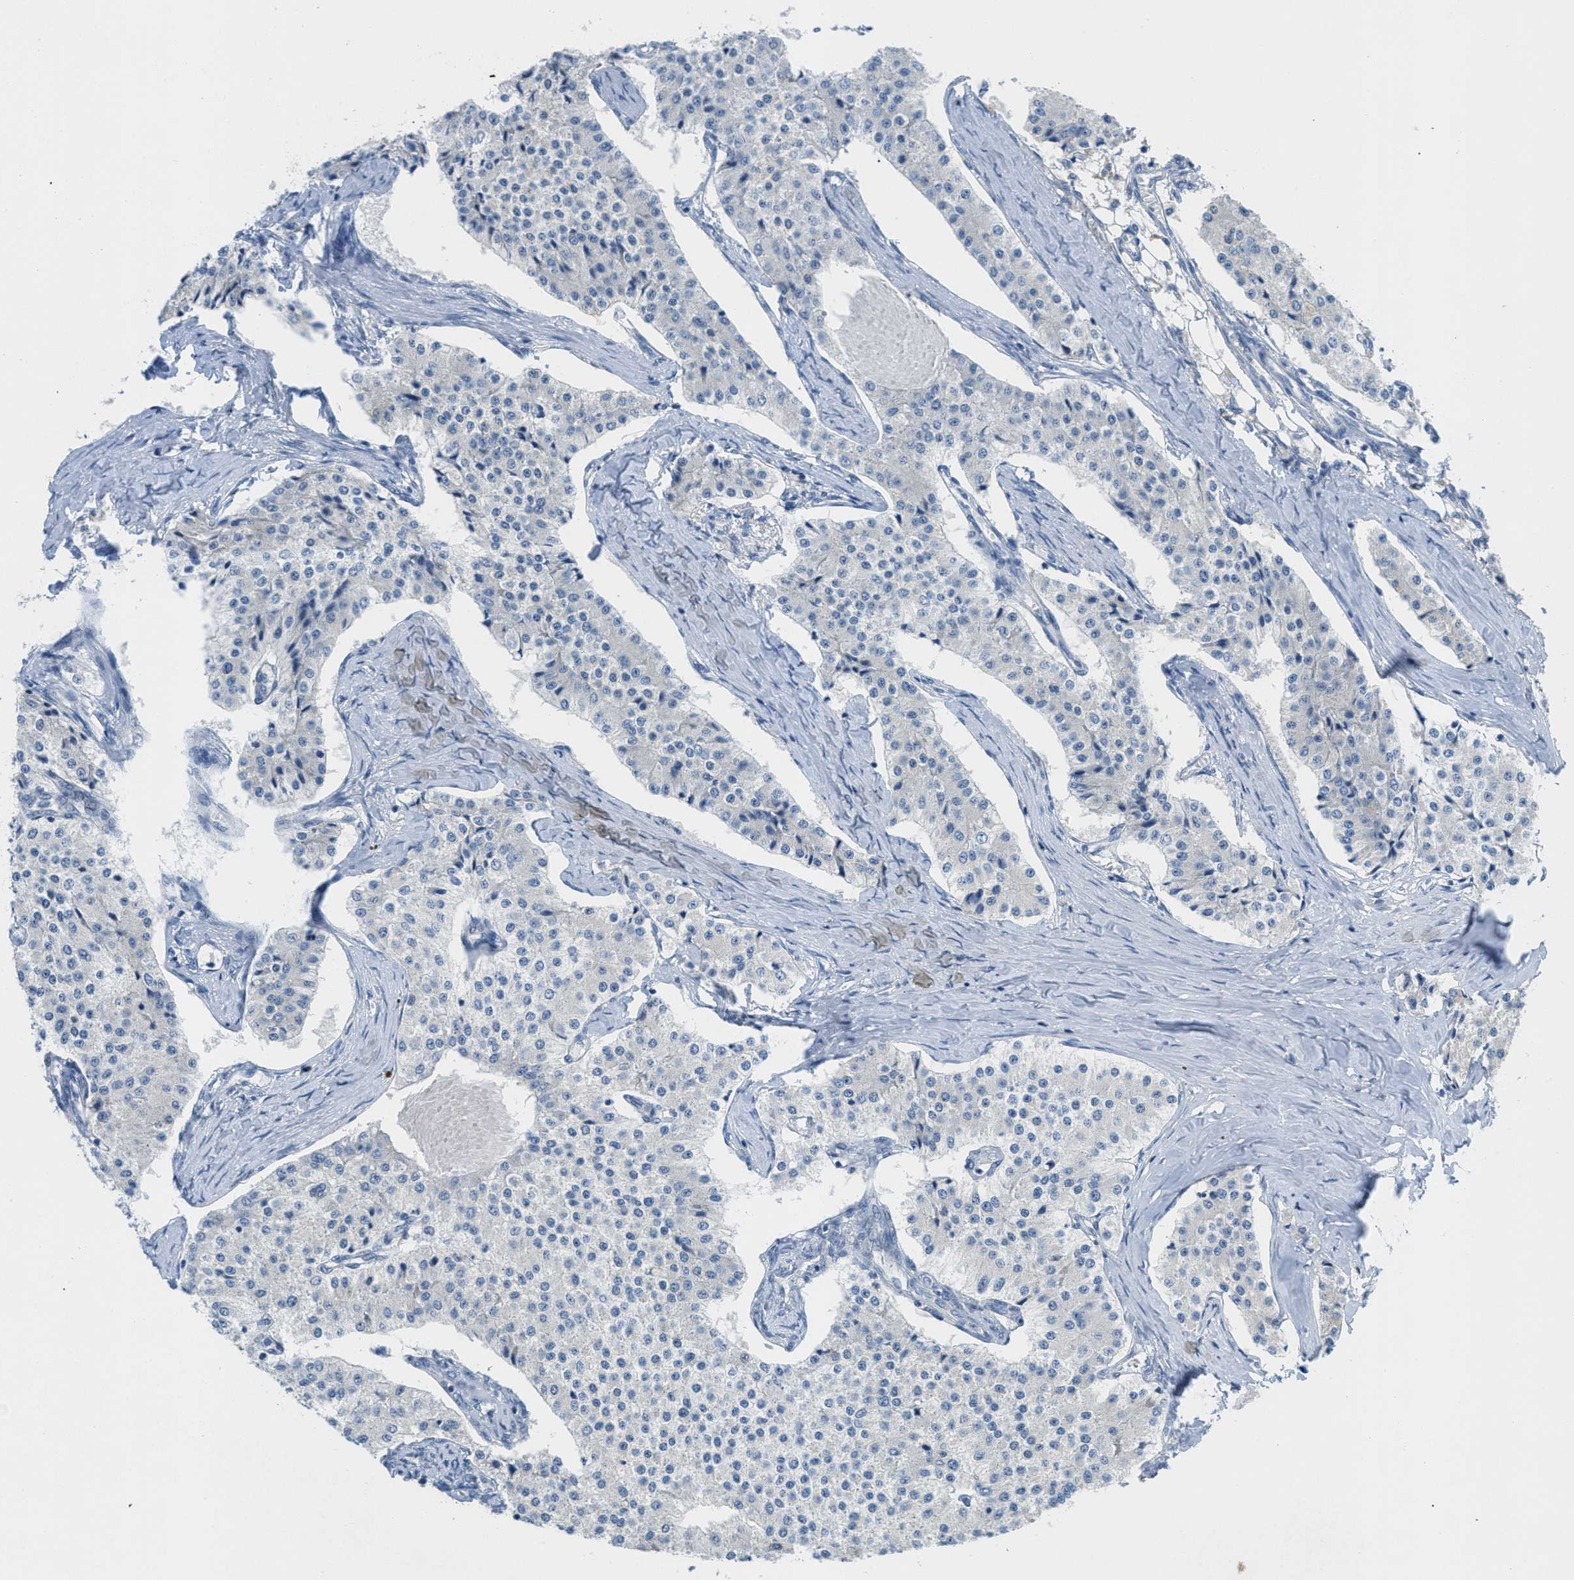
{"staining": {"intensity": "negative", "quantity": "none", "location": "none"}, "tissue": "carcinoid", "cell_type": "Tumor cells", "image_type": "cancer", "snomed": [{"axis": "morphology", "description": "Carcinoid, malignant, NOS"}, {"axis": "topography", "description": "Colon"}], "caption": "Immunohistochemistry (IHC) of human carcinoid exhibits no expression in tumor cells.", "gene": "ORC6", "patient": {"sex": "female", "age": 52}}